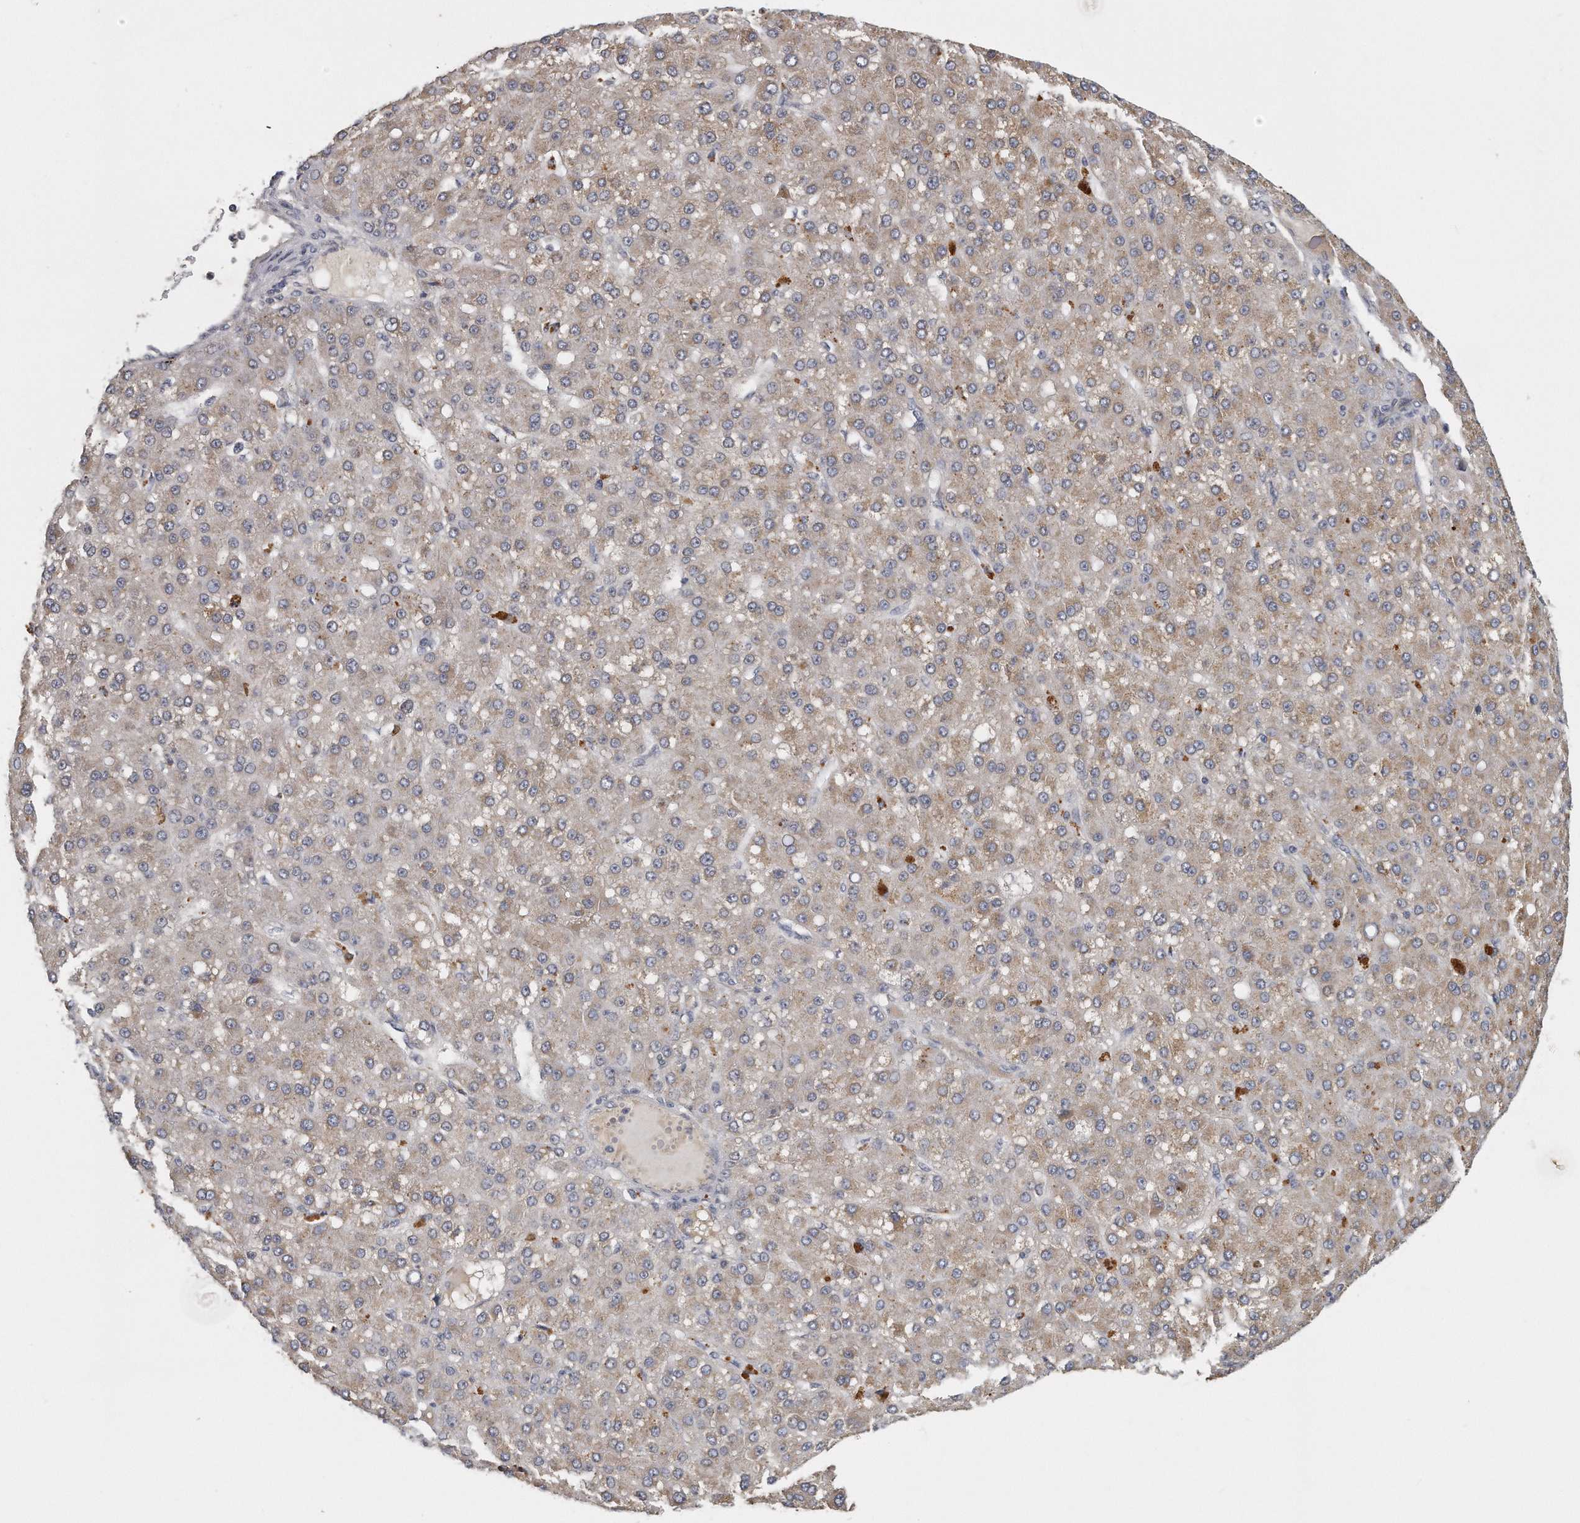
{"staining": {"intensity": "weak", "quantity": "25%-75%", "location": "cytoplasmic/membranous"}, "tissue": "liver cancer", "cell_type": "Tumor cells", "image_type": "cancer", "snomed": [{"axis": "morphology", "description": "Carcinoma, Hepatocellular, NOS"}, {"axis": "topography", "description": "Liver"}], "caption": "Protein analysis of liver cancer (hepatocellular carcinoma) tissue shows weak cytoplasmic/membranous expression in approximately 25%-75% of tumor cells. (IHC, brightfield microscopy, high magnification).", "gene": "TRAPPC14", "patient": {"sex": "male", "age": 67}}